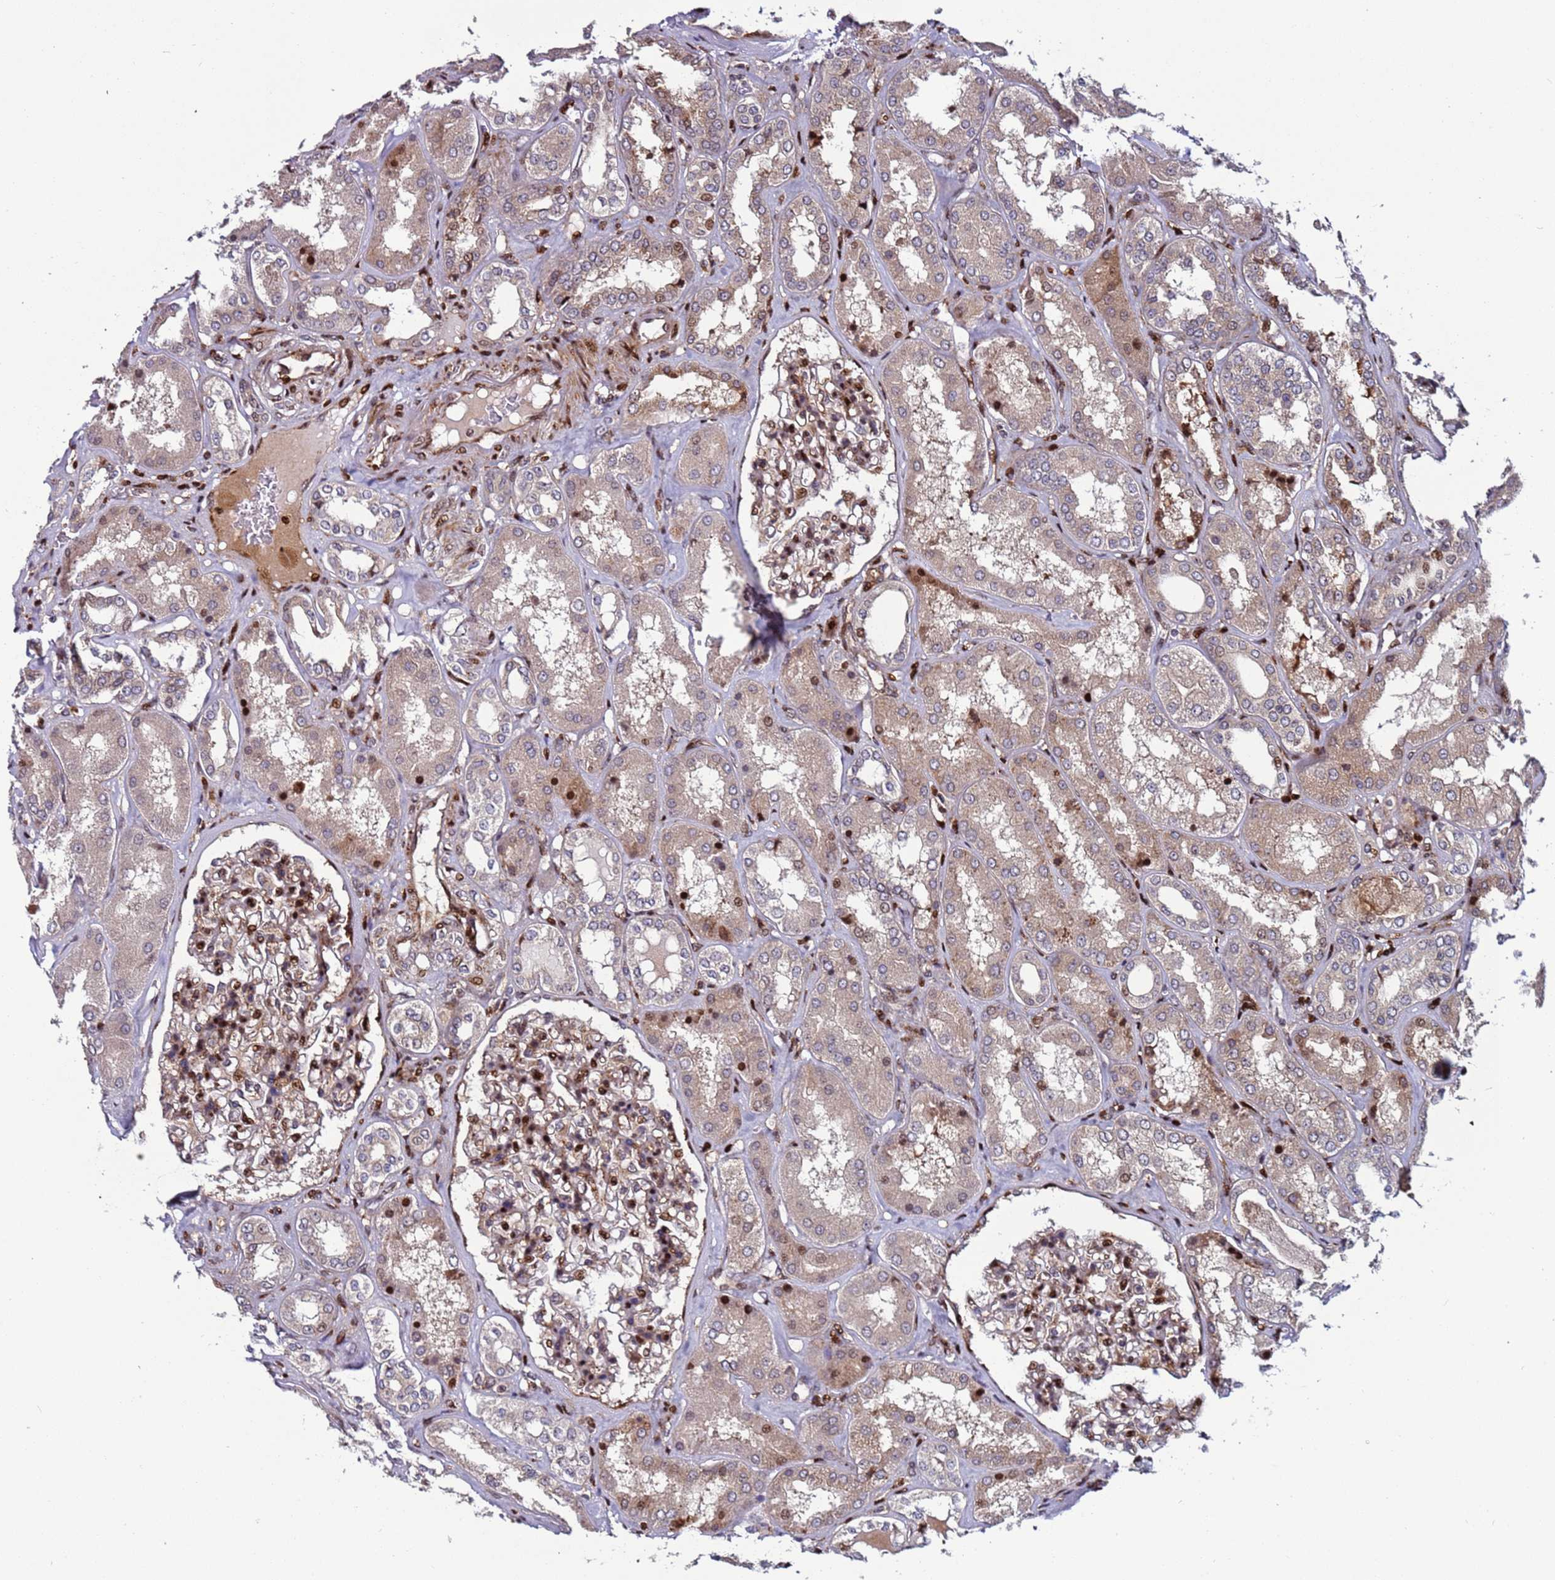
{"staining": {"intensity": "moderate", "quantity": ">75%", "location": "cytoplasmic/membranous,nuclear"}, "tissue": "kidney", "cell_type": "Cells in glomeruli", "image_type": "normal", "snomed": [{"axis": "morphology", "description": "Normal tissue, NOS"}, {"axis": "topography", "description": "Kidney"}], "caption": "Protein expression analysis of benign human kidney reveals moderate cytoplasmic/membranous,nuclear positivity in about >75% of cells in glomeruli.", "gene": "WBP11", "patient": {"sex": "female", "age": 56}}